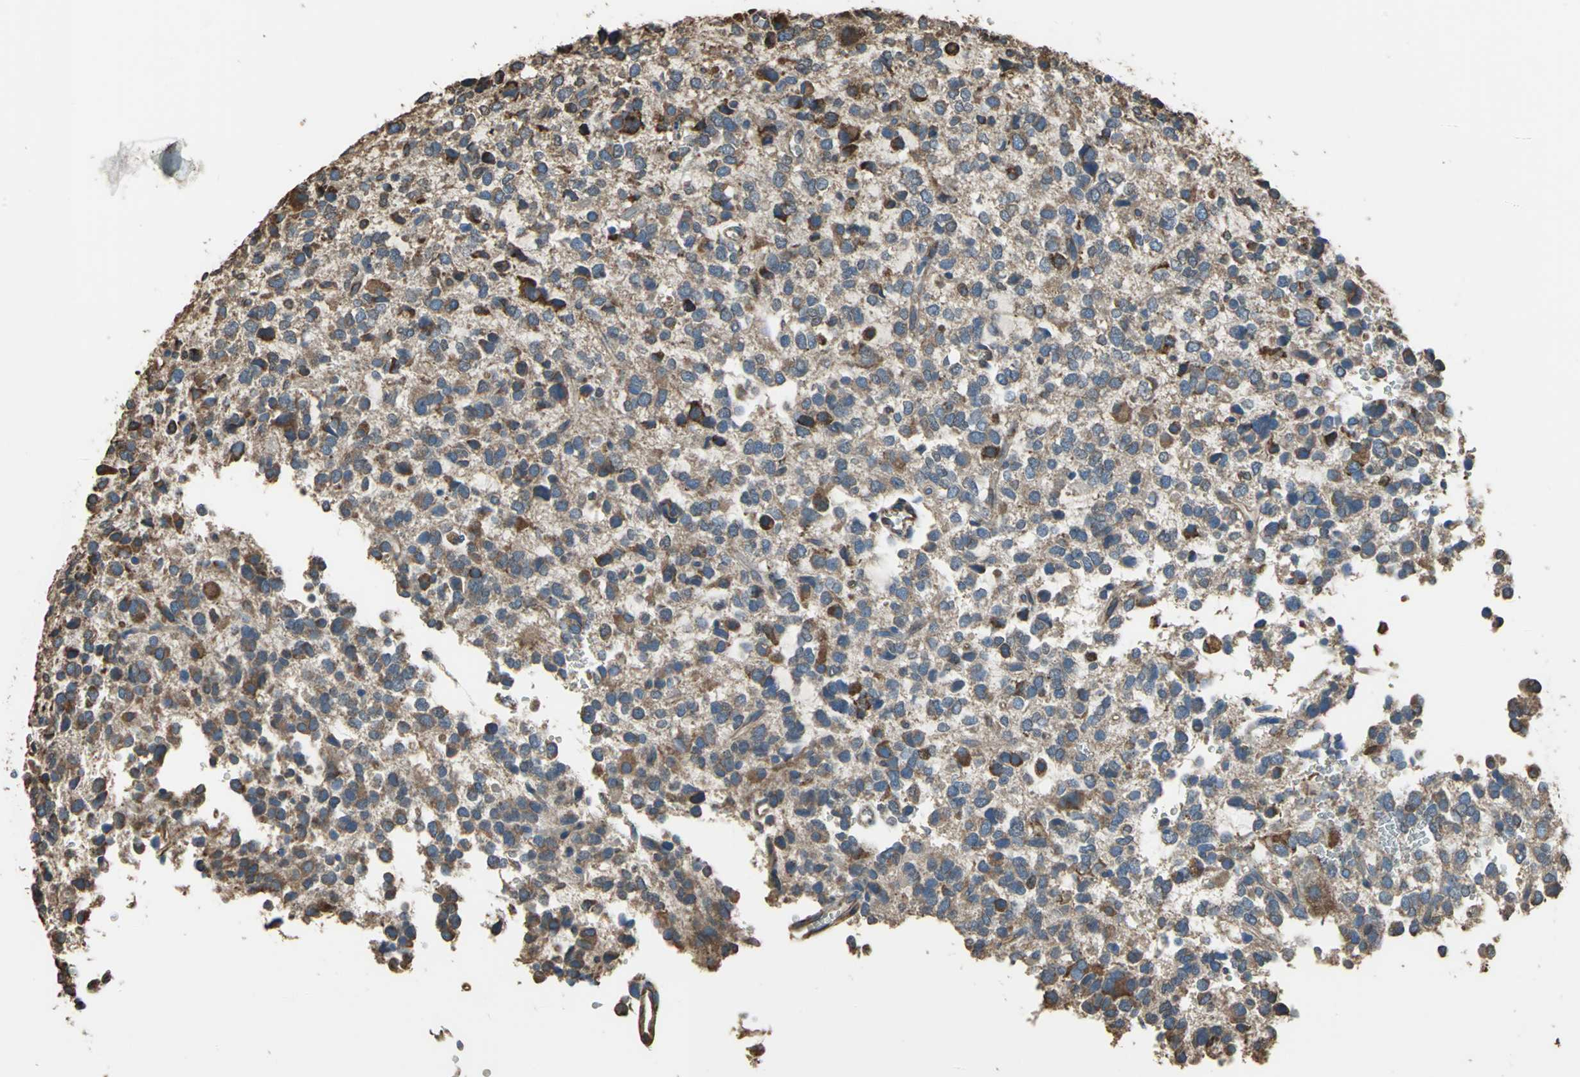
{"staining": {"intensity": "strong", "quantity": ">75%", "location": "cytoplasmic/membranous"}, "tissue": "glioma", "cell_type": "Tumor cells", "image_type": "cancer", "snomed": [{"axis": "morphology", "description": "Glioma, malignant, High grade"}, {"axis": "topography", "description": "Brain"}], "caption": "About >75% of tumor cells in human high-grade glioma (malignant) display strong cytoplasmic/membranous protein staining as visualized by brown immunohistochemical staining.", "gene": "GPANK1", "patient": {"sex": "male", "age": 47}}